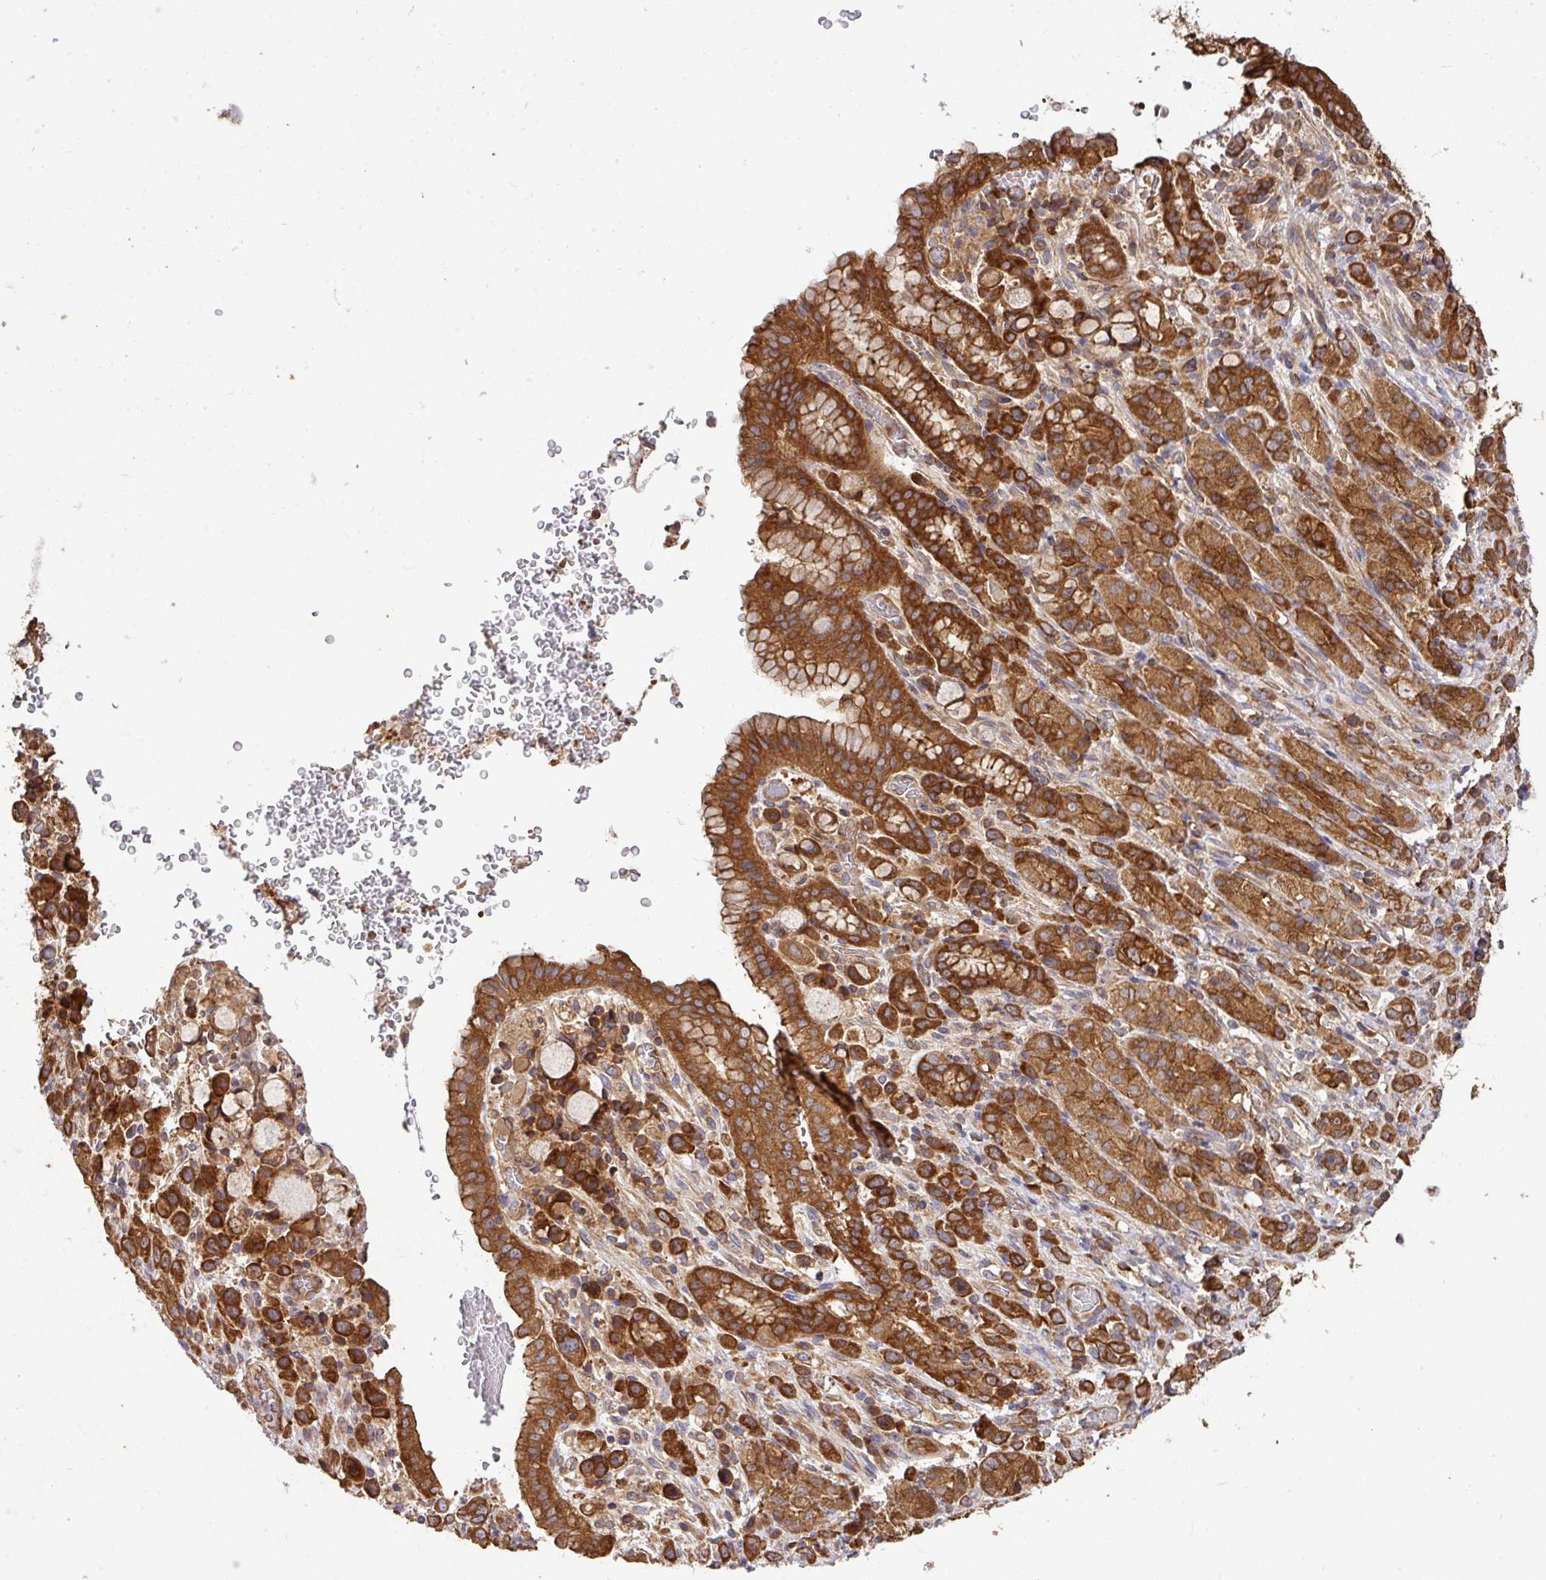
{"staining": {"intensity": "strong", "quantity": "25%-75%", "location": "cytoplasmic/membranous"}, "tissue": "stomach cancer", "cell_type": "Tumor cells", "image_type": "cancer", "snomed": [{"axis": "morphology", "description": "Adenocarcinoma, NOS"}, {"axis": "topography", "description": "Stomach"}], "caption": "A micrograph of adenocarcinoma (stomach) stained for a protein shows strong cytoplasmic/membranous brown staining in tumor cells.", "gene": "GSPT1", "patient": {"sex": "female", "age": 65}}